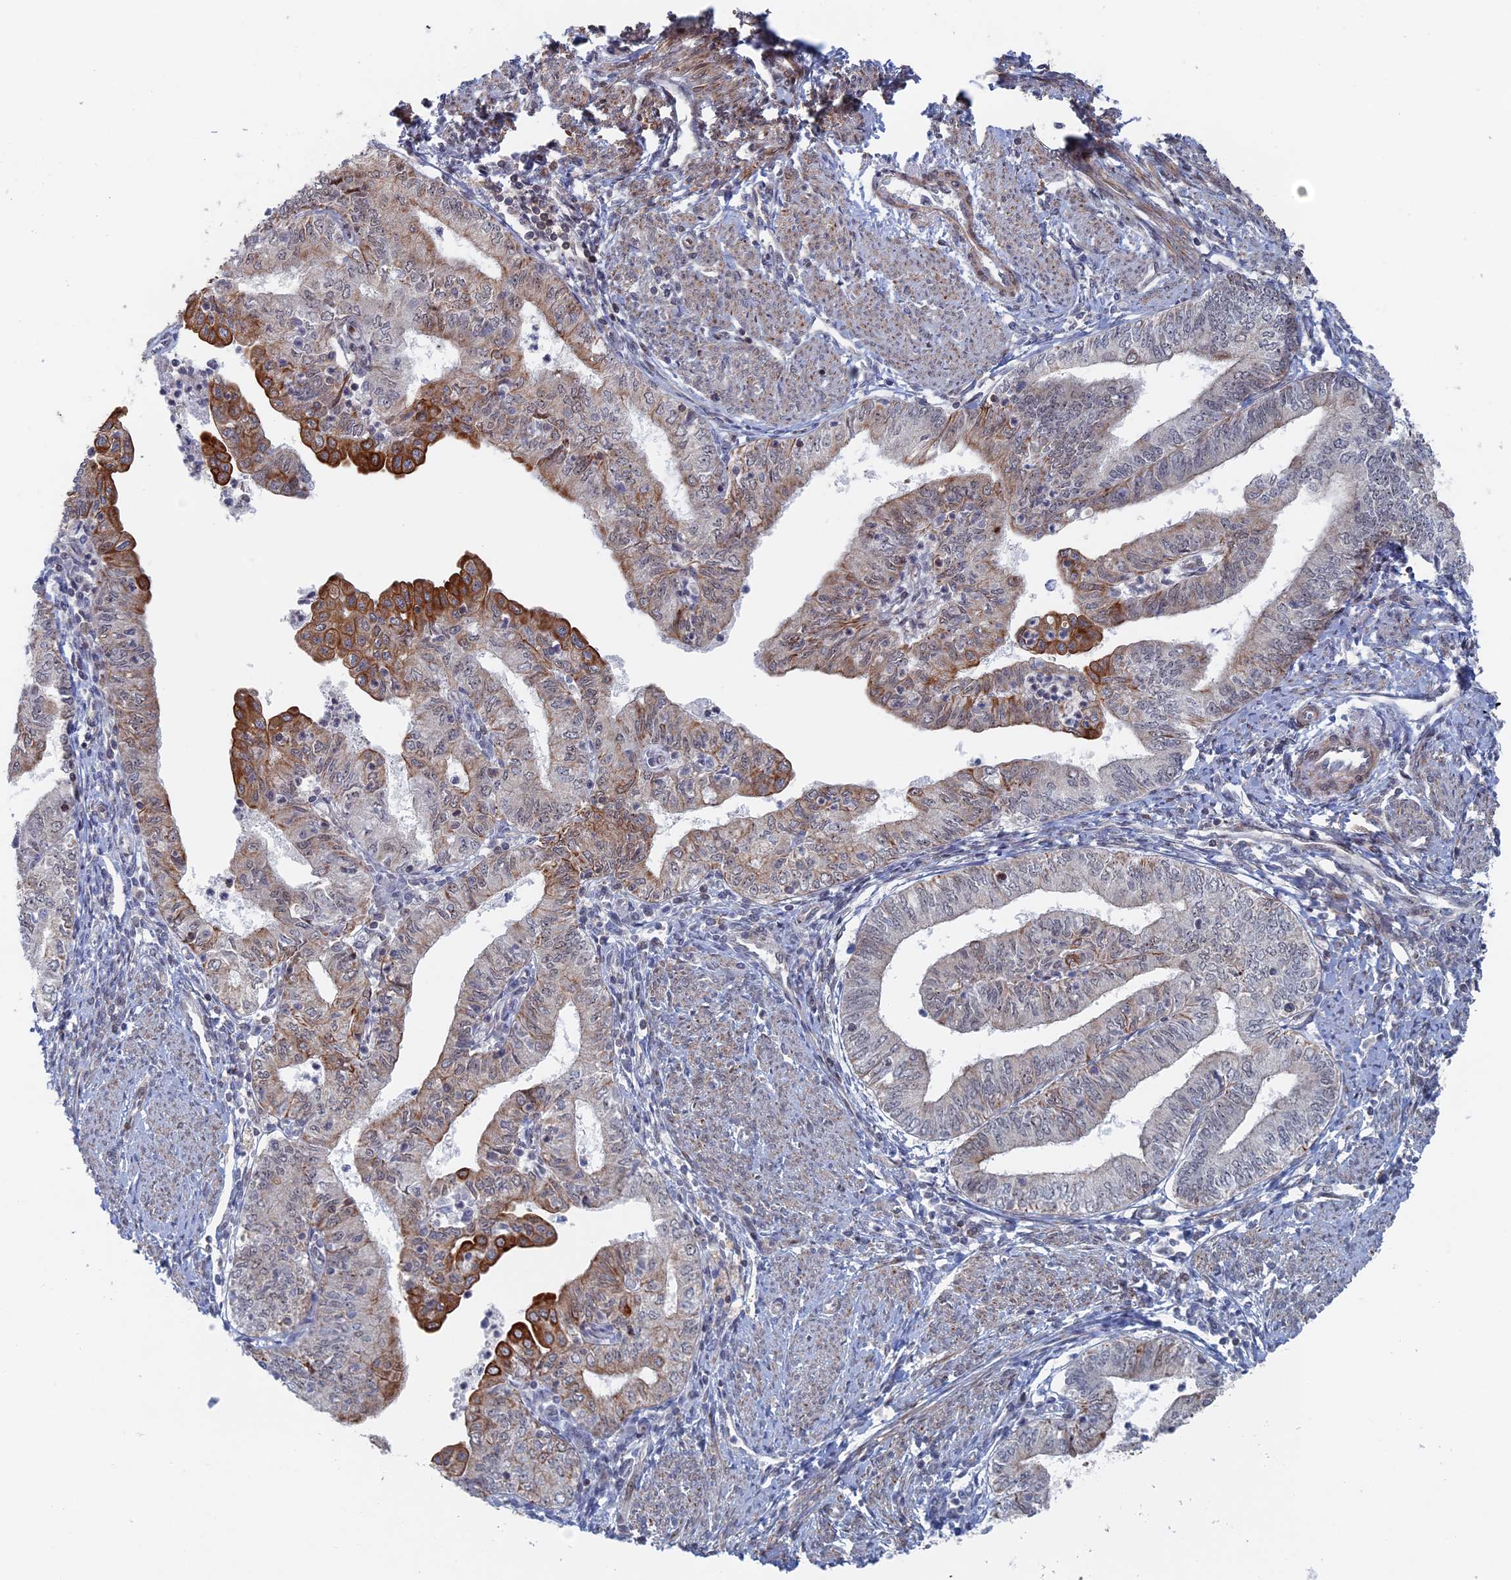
{"staining": {"intensity": "strong", "quantity": "<25%", "location": "cytoplasmic/membranous"}, "tissue": "endometrial cancer", "cell_type": "Tumor cells", "image_type": "cancer", "snomed": [{"axis": "morphology", "description": "Adenocarcinoma, NOS"}, {"axis": "topography", "description": "Endometrium"}], "caption": "This is an image of immunohistochemistry staining of endometrial adenocarcinoma, which shows strong staining in the cytoplasmic/membranous of tumor cells.", "gene": "IL7", "patient": {"sex": "female", "age": 66}}